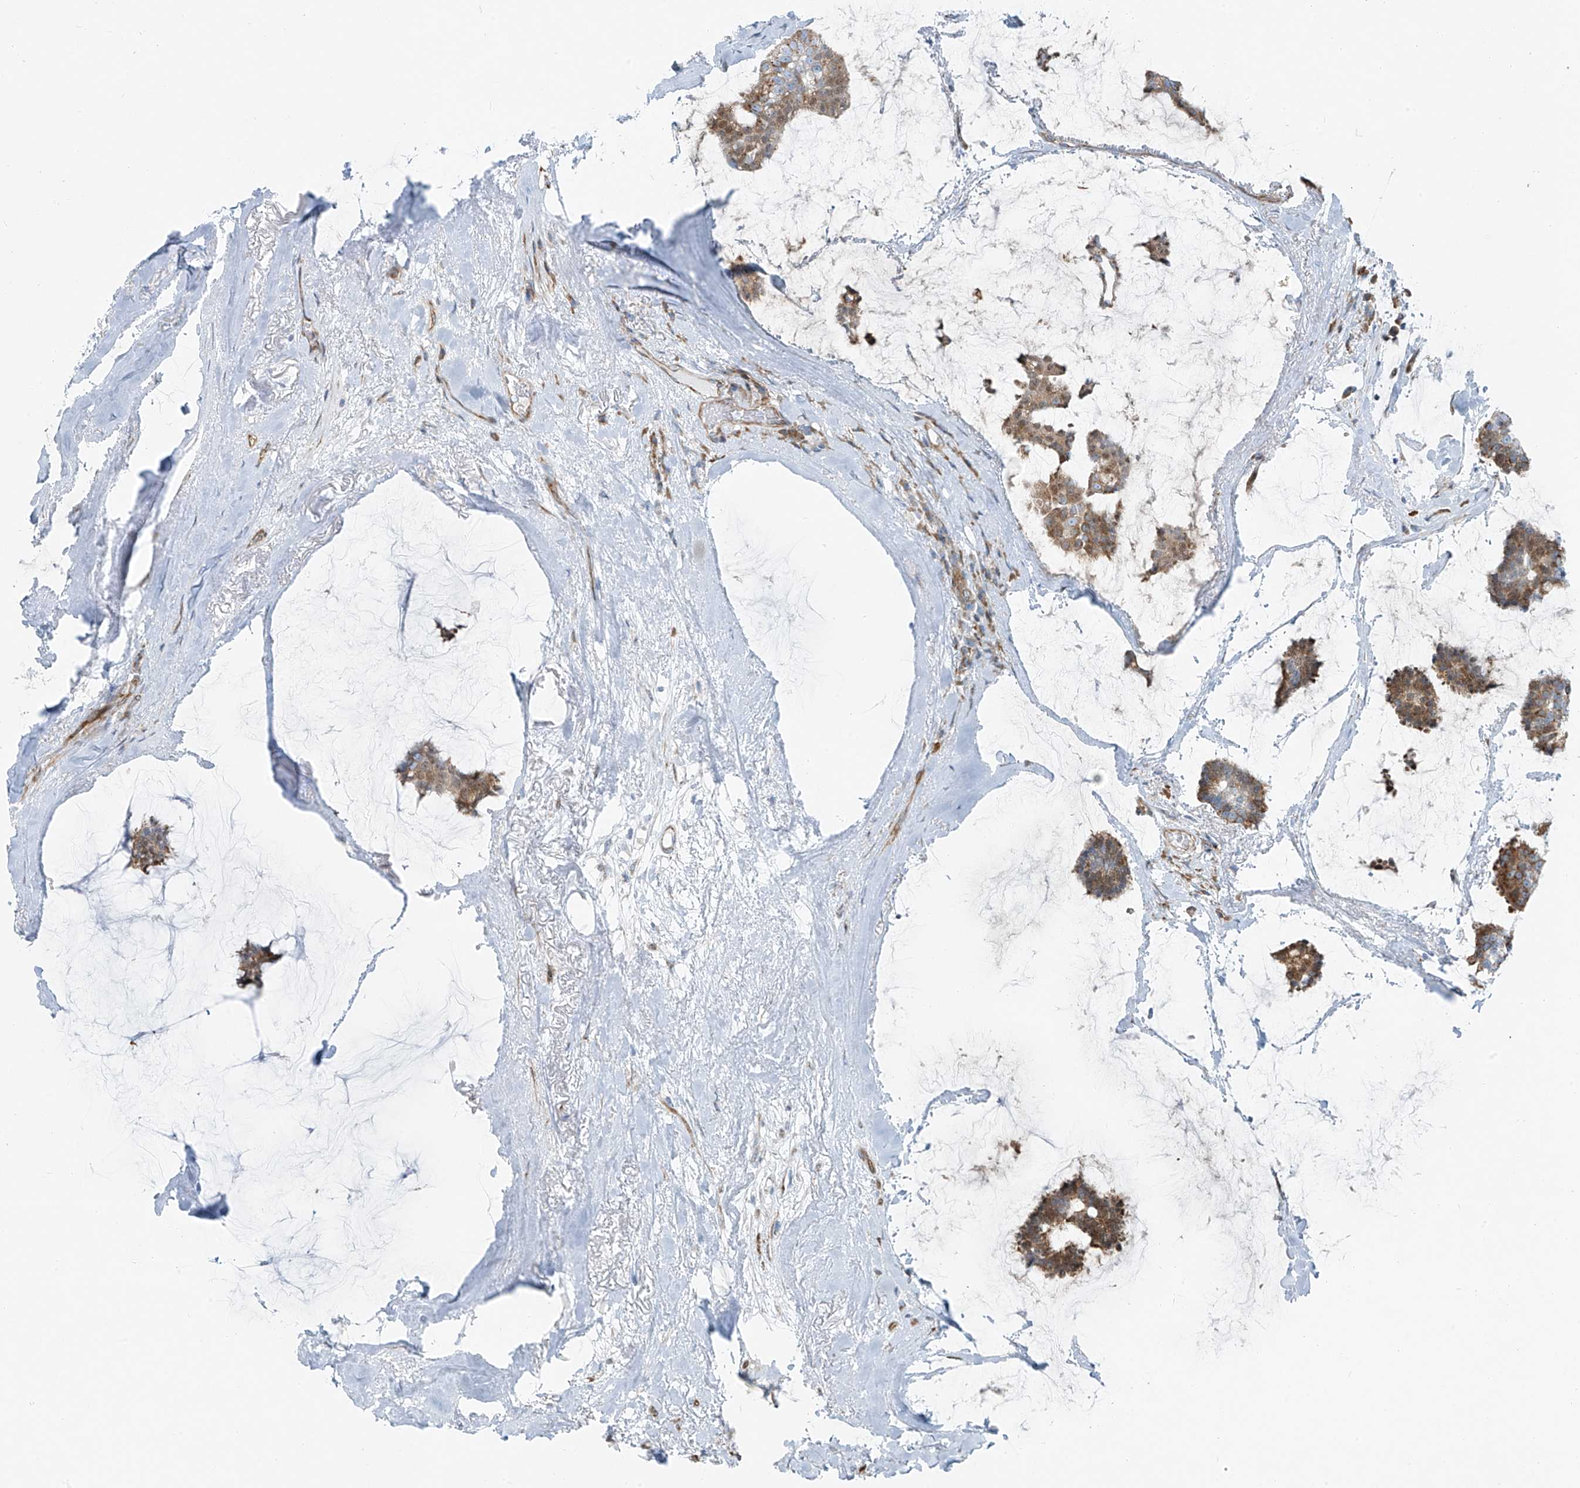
{"staining": {"intensity": "moderate", "quantity": ">75%", "location": "cytoplasmic/membranous"}, "tissue": "breast cancer", "cell_type": "Tumor cells", "image_type": "cancer", "snomed": [{"axis": "morphology", "description": "Duct carcinoma"}, {"axis": "topography", "description": "Breast"}], "caption": "Brown immunohistochemical staining in human breast invasive ductal carcinoma exhibits moderate cytoplasmic/membranous positivity in approximately >75% of tumor cells.", "gene": "HIC2", "patient": {"sex": "female", "age": 93}}